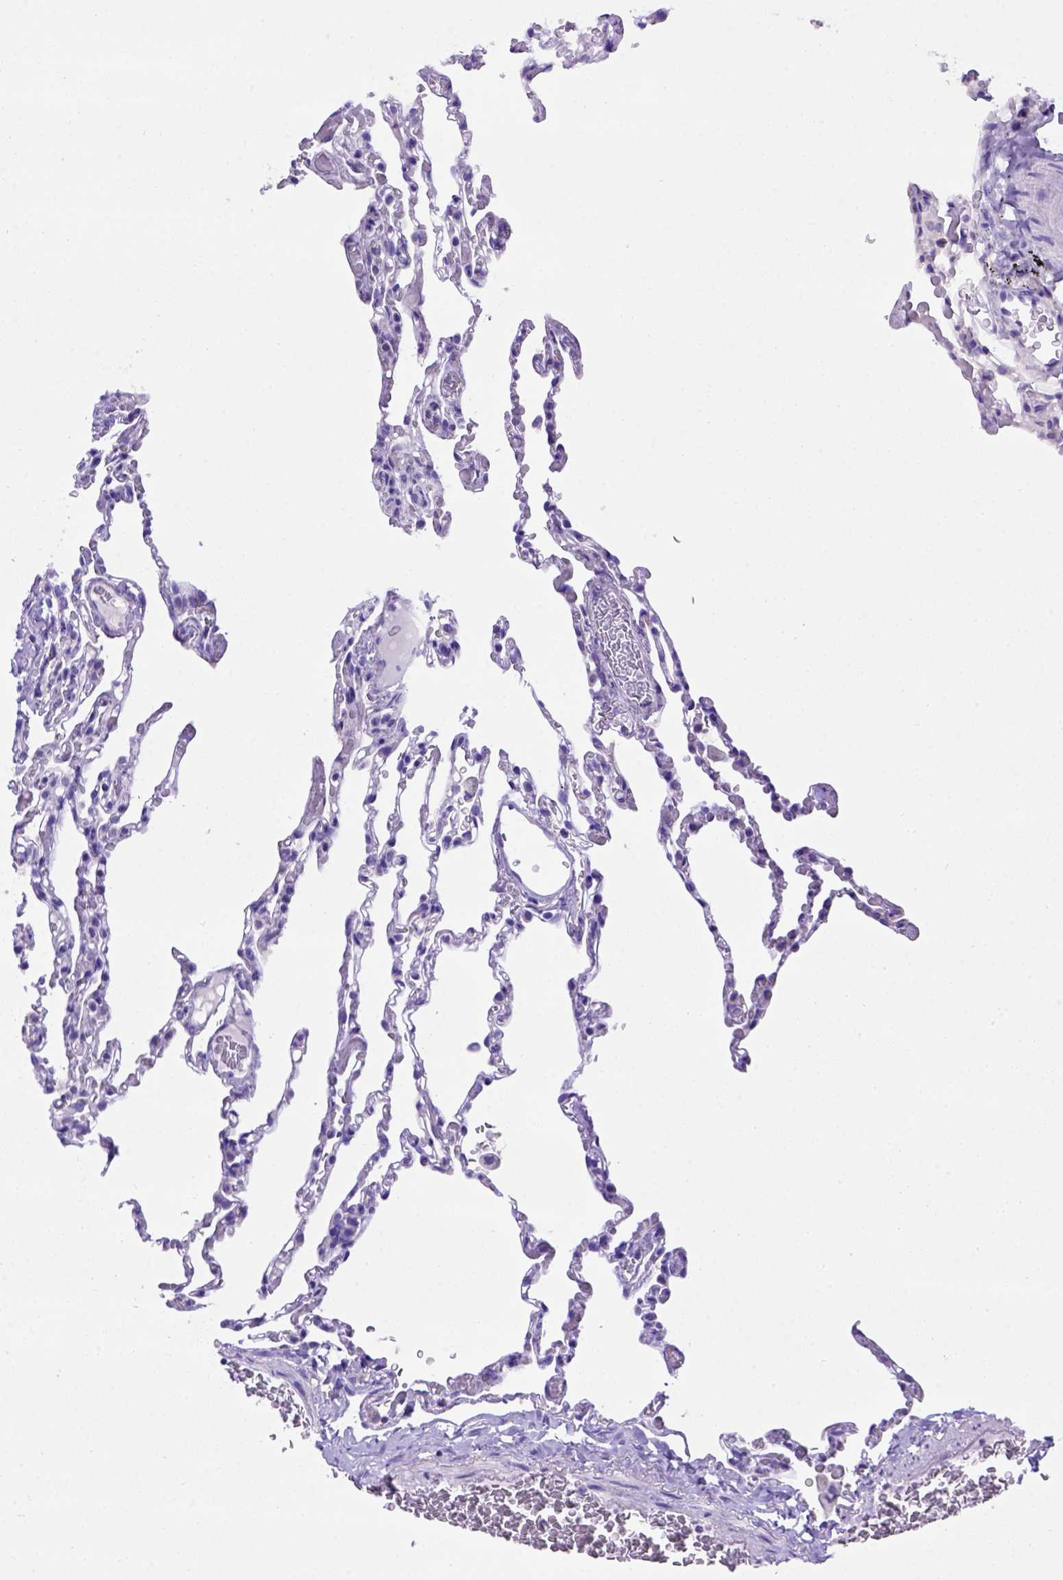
{"staining": {"intensity": "negative", "quantity": "none", "location": "none"}, "tissue": "lung", "cell_type": "Alveolar cells", "image_type": "normal", "snomed": [{"axis": "morphology", "description": "Normal tissue, NOS"}, {"axis": "topography", "description": "Lung"}], "caption": "Lung stained for a protein using immunohistochemistry (IHC) reveals no expression alveolar cells.", "gene": "PTGES", "patient": {"sex": "female", "age": 43}}